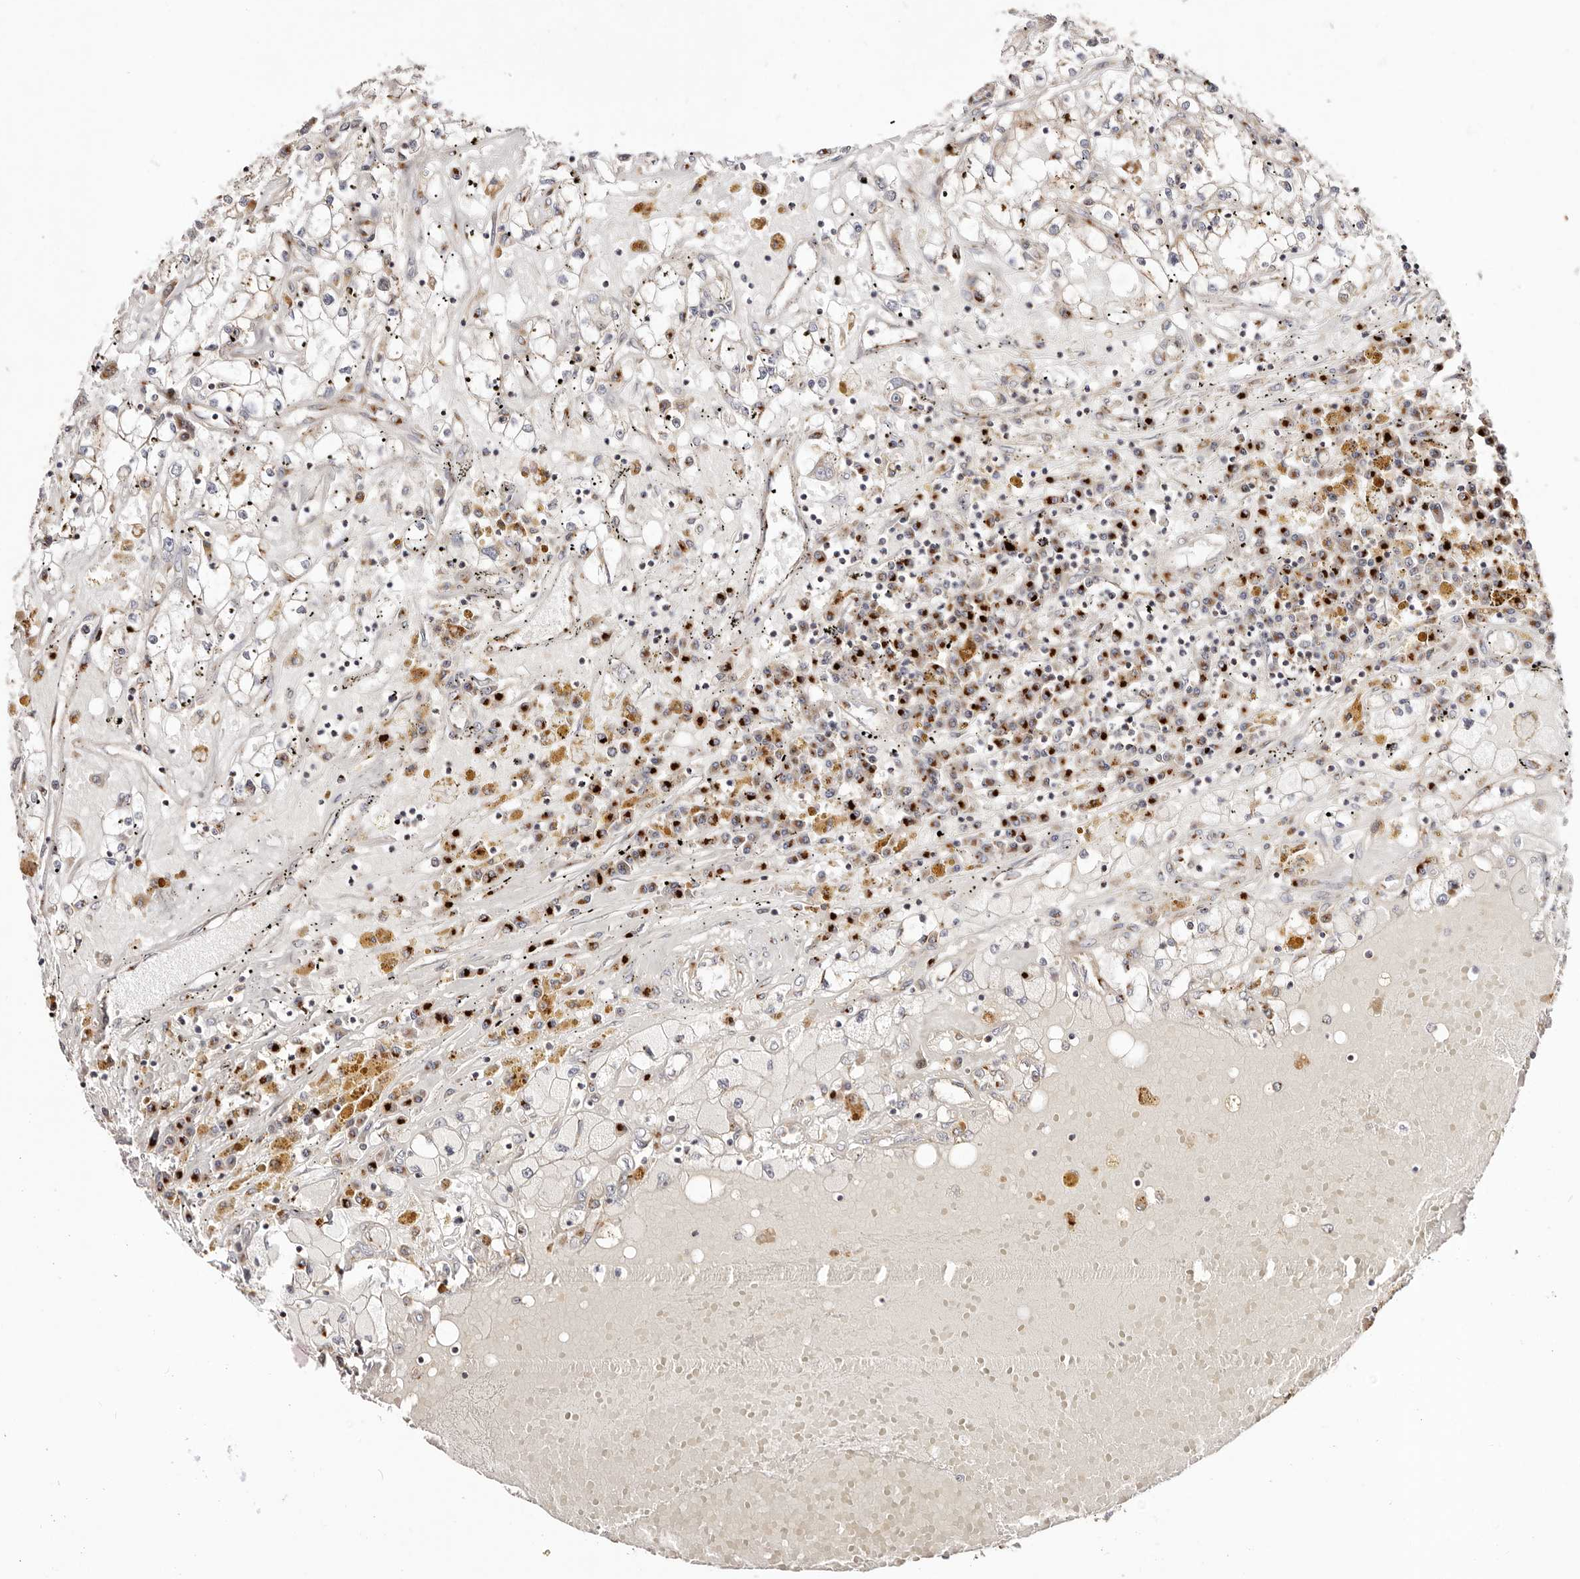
{"staining": {"intensity": "negative", "quantity": "none", "location": "none"}, "tissue": "renal cancer", "cell_type": "Tumor cells", "image_type": "cancer", "snomed": [{"axis": "morphology", "description": "Adenocarcinoma, NOS"}, {"axis": "topography", "description": "Kidney"}], "caption": "An image of human renal cancer is negative for staining in tumor cells. (IHC, brightfield microscopy, high magnification).", "gene": "MAPK6", "patient": {"sex": "male", "age": 56}}